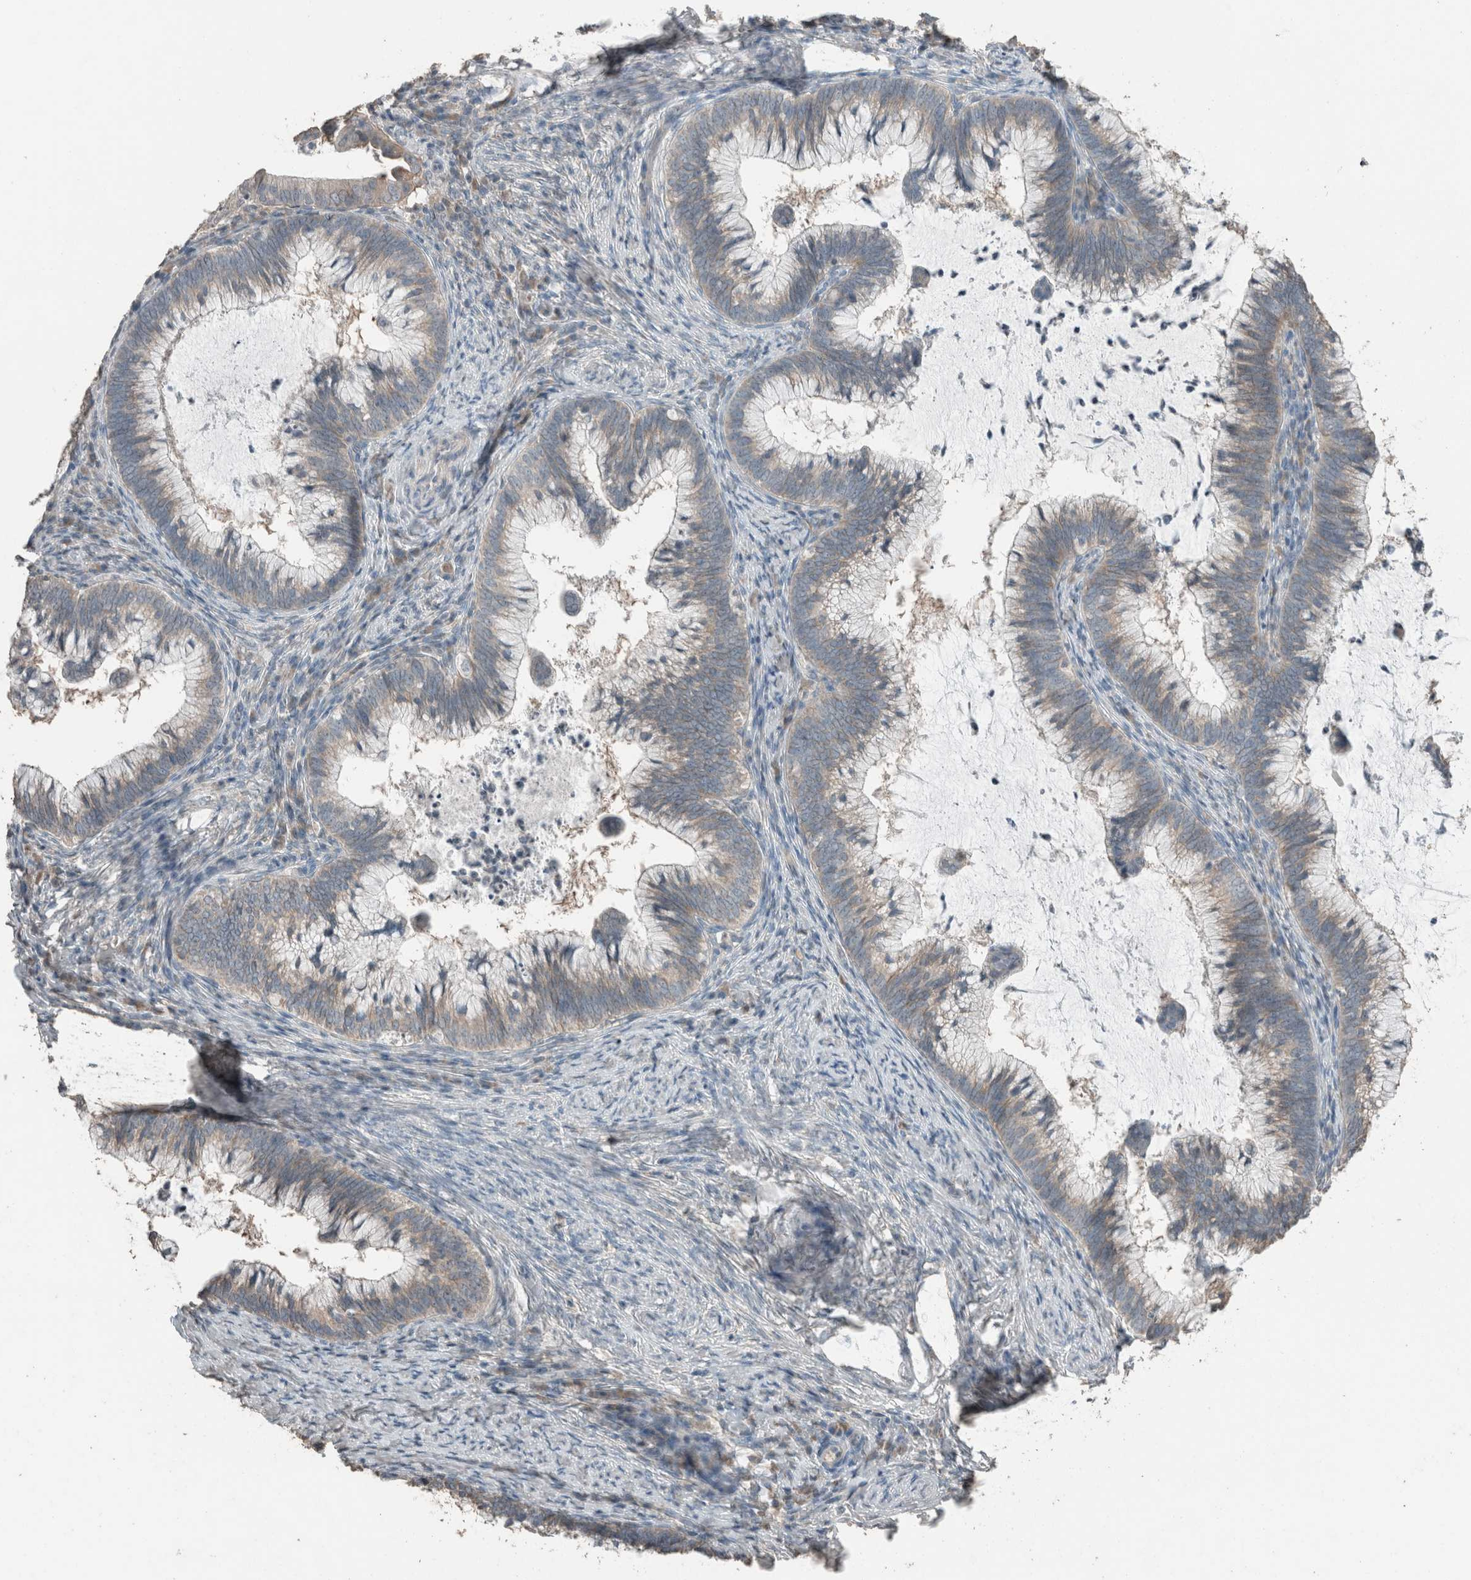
{"staining": {"intensity": "weak", "quantity": "25%-75%", "location": "cytoplasmic/membranous"}, "tissue": "cervical cancer", "cell_type": "Tumor cells", "image_type": "cancer", "snomed": [{"axis": "morphology", "description": "Adenocarcinoma, NOS"}, {"axis": "topography", "description": "Cervix"}], "caption": "Human adenocarcinoma (cervical) stained with a brown dye shows weak cytoplasmic/membranous positive staining in about 25%-75% of tumor cells.", "gene": "ACVR2B", "patient": {"sex": "female", "age": 36}}